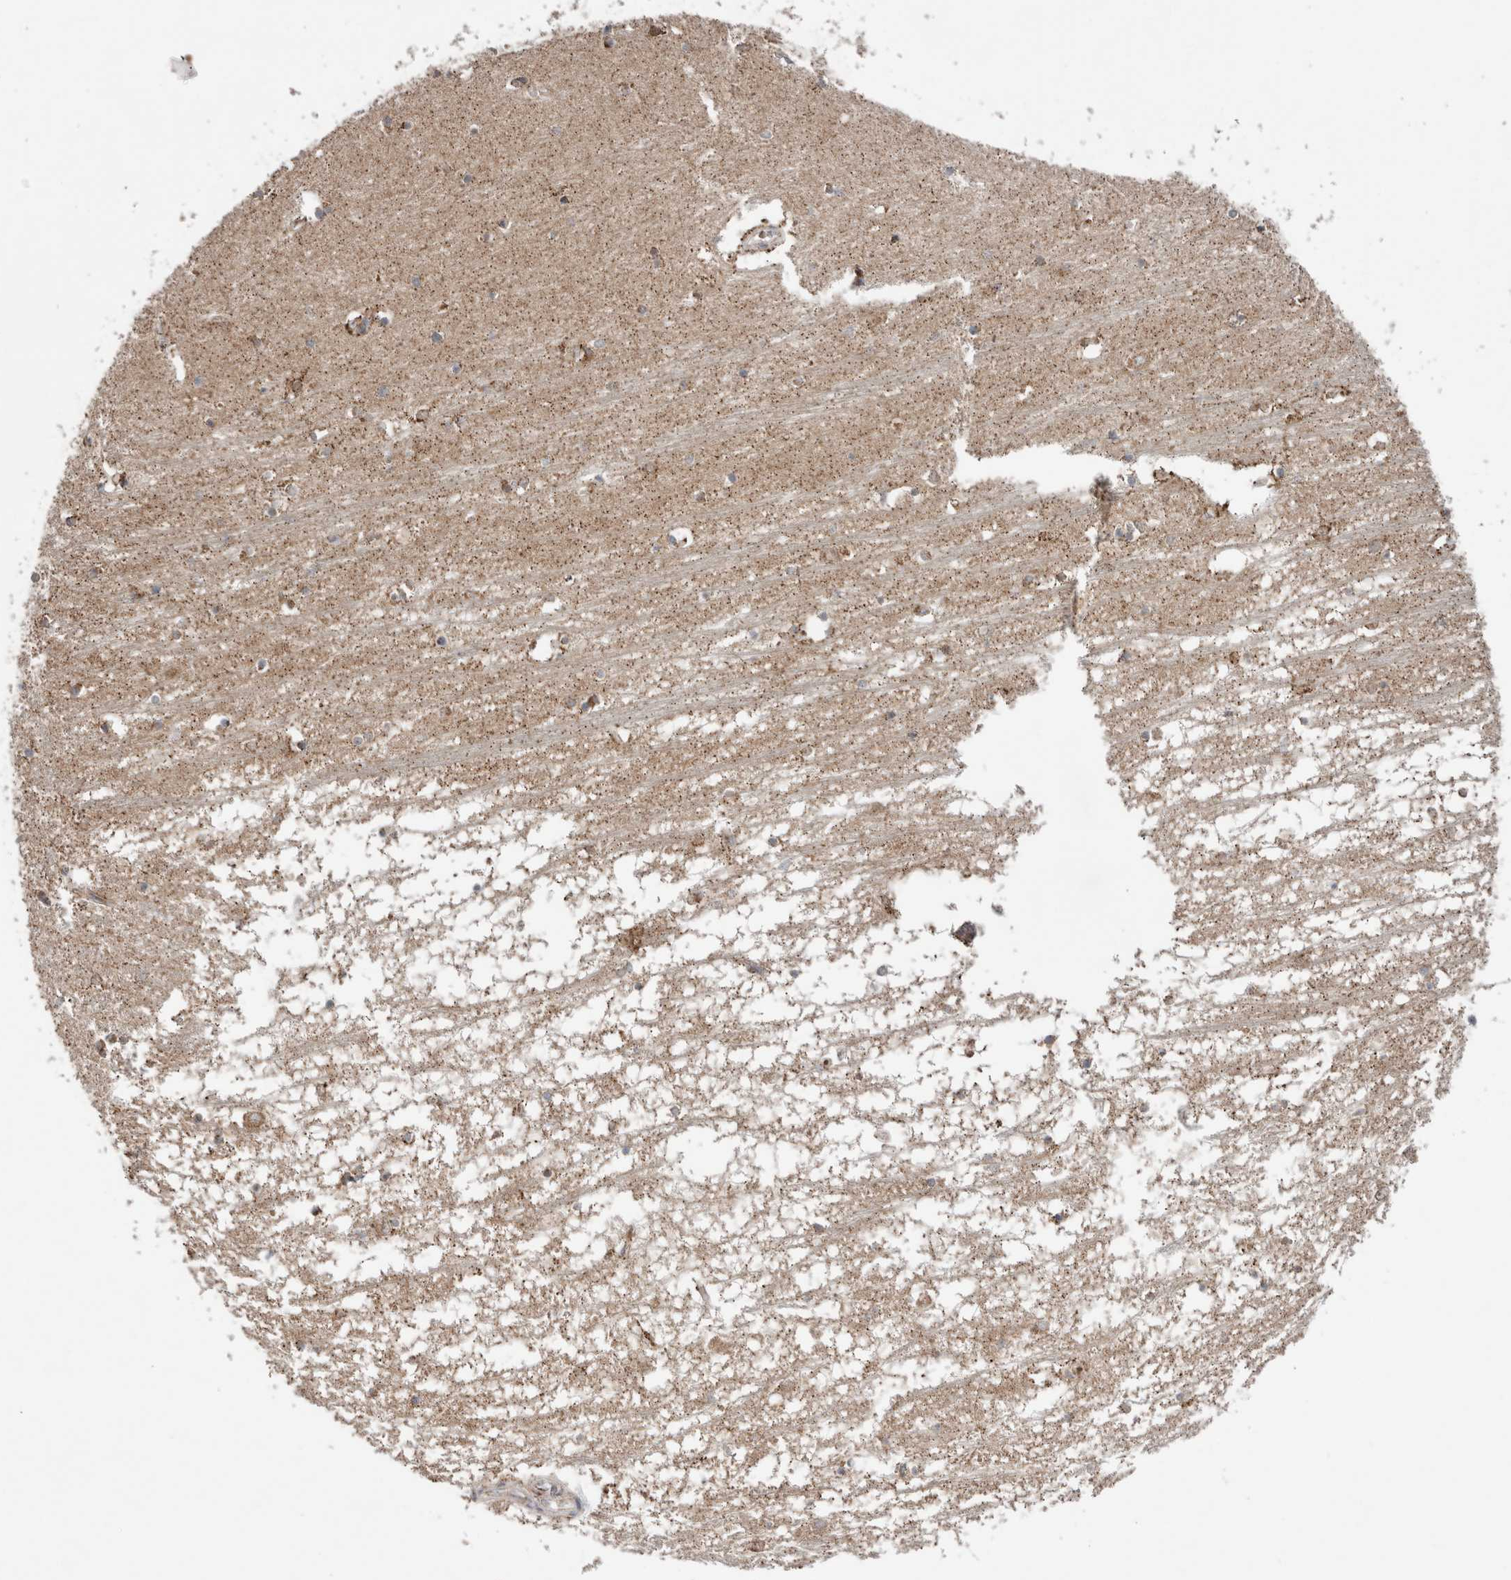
{"staining": {"intensity": "strong", "quantity": "<25%", "location": "cytoplasmic/membranous"}, "tissue": "hippocampus", "cell_type": "Glial cells", "image_type": "normal", "snomed": [{"axis": "morphology", "description": "Normal tissue, NOS"}, {"axis": "topography", "description": "Hippocampus"}], "caption": "A micrograph of hippocampus stained for a protein reveals strong cytoplasmic/membranous brown staining in glial cells.", "gene": "KIF21B", "patient": {"sex": "male", "age": 70}}